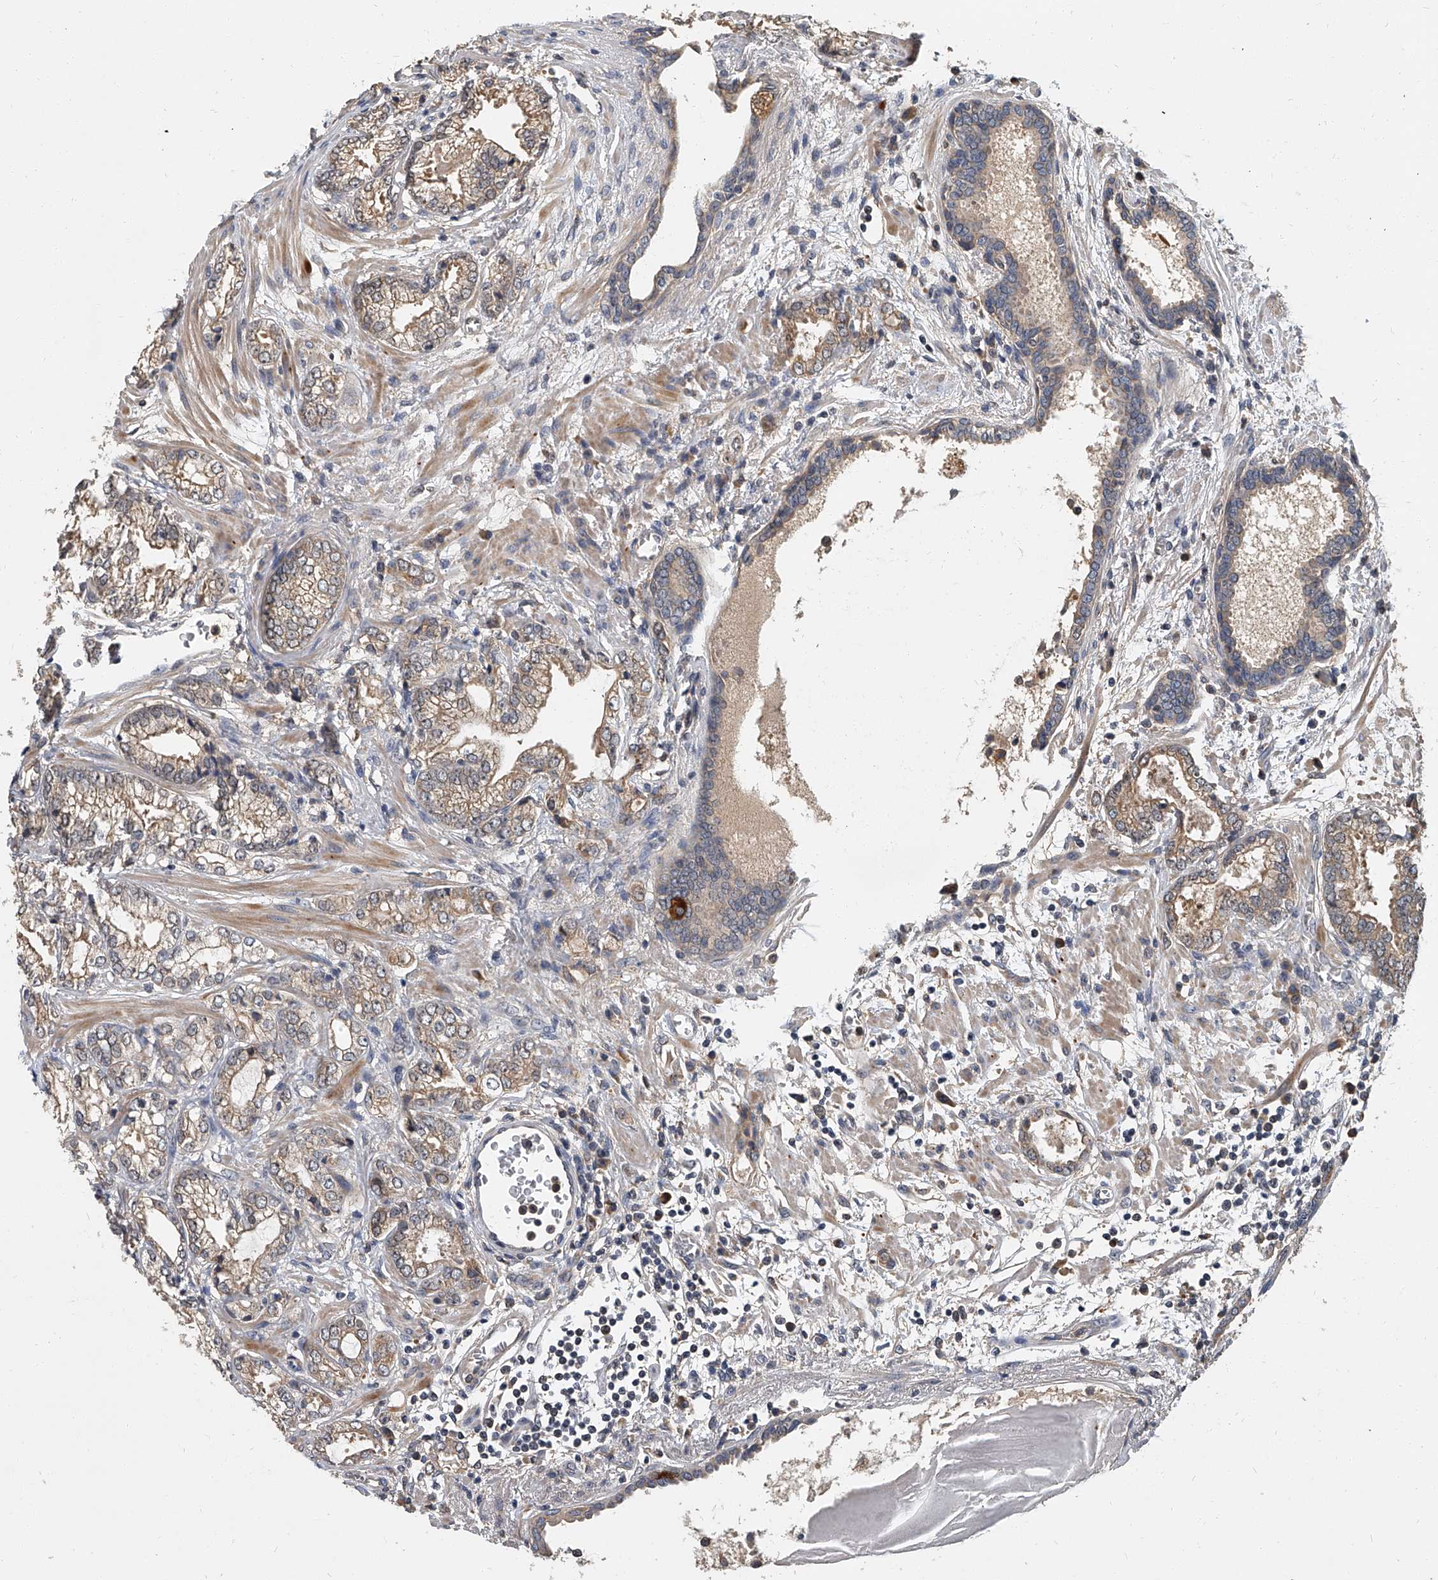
{"staining": {"intensity": "moderate", "quantity": ">75%", "location": "cytoplasmic/membranous"}, "tissue": "prostate cancer", "cell_type": "Tumor cells", "image_type": "cancer", "snomed": [{"axis": "morphology", "description": "Normal morphology"}, {"axis": "morphology", "description": "Adenocarcinoma, Low grade"}, {"axis": "topography", "description": "Prostate"}], "caption": "Adenocarcinoma (low-grade) (prostate) stained for a protein (brown) reveals moderate cytoplasmic/membranous positive positivity in about >75% of tumor cells.", "gene": "JAG2", "patient": {"sex": "male", "age": 72}}